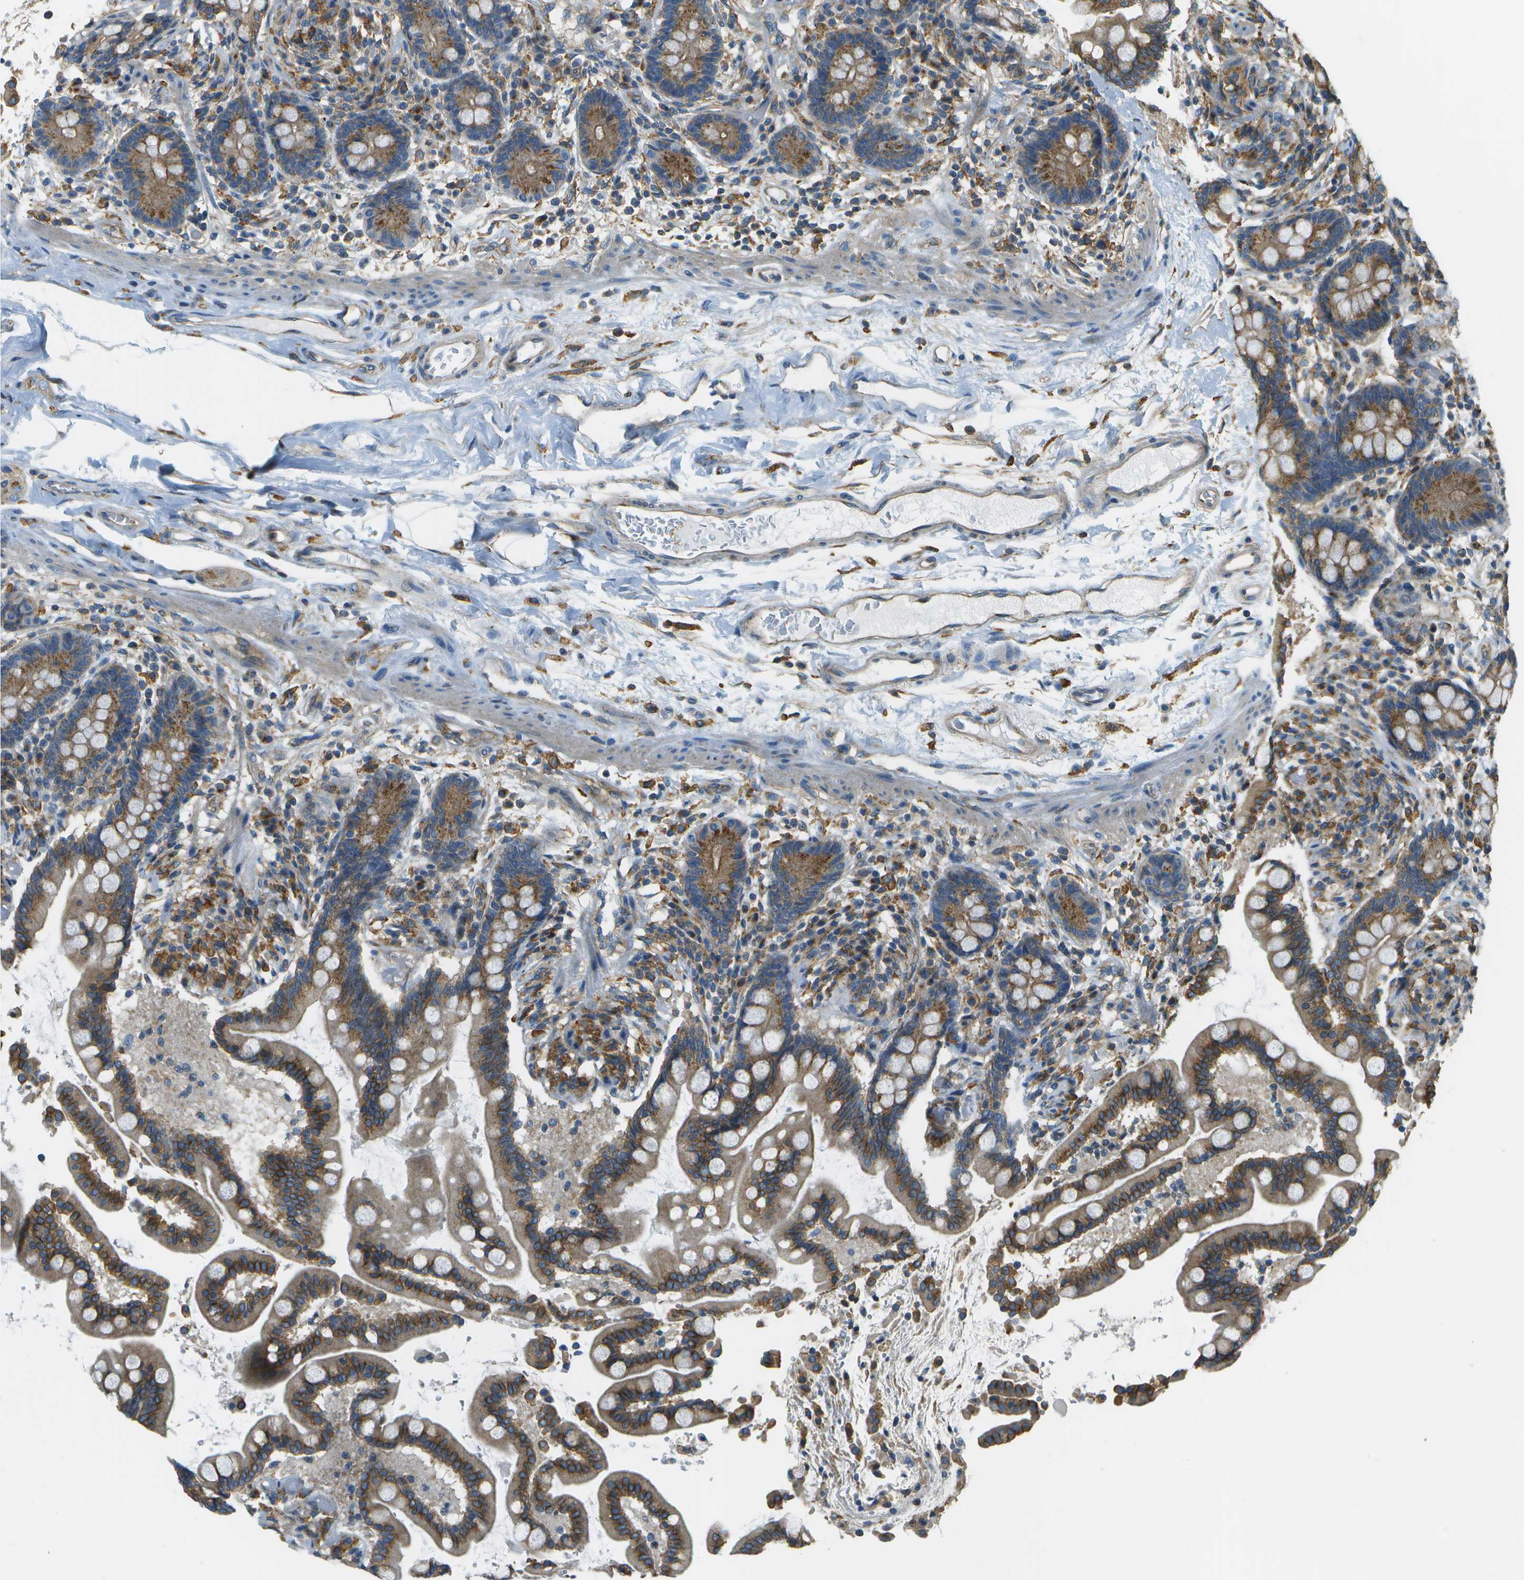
{"staining": {"intensity": "weak", "quantity": "25%-75%", "location": "cytoplasmic/membranous"}, "tissue": "colon", "cell_type": "Endothelial cells", "image_type": "normal", "snomed": [{"axis": "morphology", "description": "Normal tissue, NOS"}, {"axis": "topography", "description": "Colon"}], "caption": "Immunohistochemistry (IHC) staining of normal colon, which exhibits low levels of weak cytoplasmic/membranous expression in about 25%-75% of endothelial cells indicating weak cytoplasmic/membranous protein positivity. The staining was performed using DAB (3,3'-diaminobenzidine) (brown) for protein detection and nuclei were counterstained in hematoxylin (blue).", "gene": "CLTC", "patient": {"sex": "male", "age": 73}}